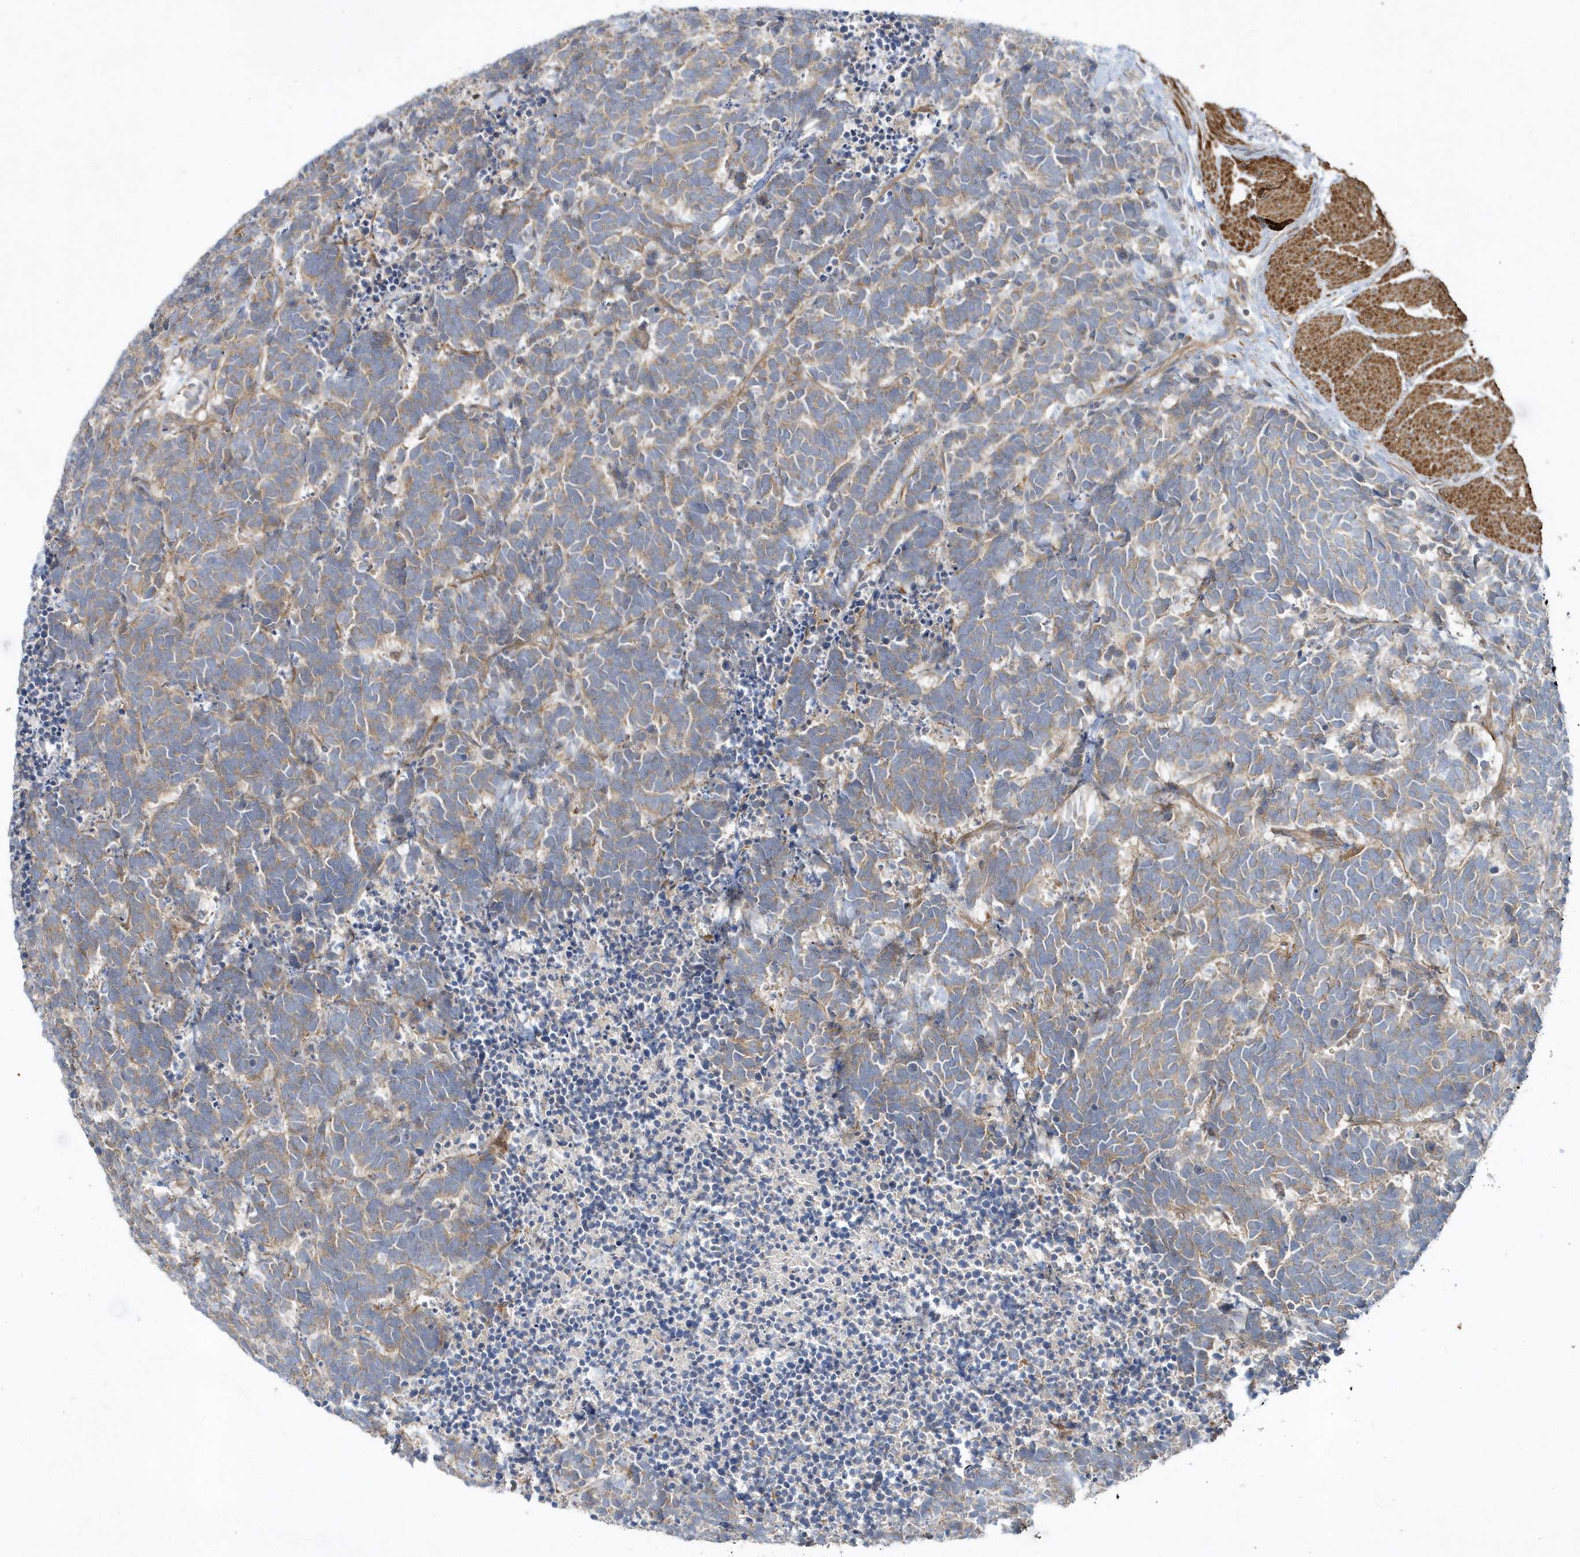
{"staining": {"intensity": "moderate", "quantity": "25%-75%", "location": "cytoplasmic/membranous"}, "tissue": "carcinoid", "cell_type": "Tumor cells", "image_type": "cancer", "snomed": [{"axis": "morphology", "description": "Carcinoma, NOS"}, {"axis": "morphology", "description": "Carcinoid, malignant, NOS"}, {"axis": "topography", "description": "Urinary bladder"}], "caption": "Immunohistochemical staining of human carcinoid reveals moderate cytoplasmic/membranous protein staining in about 25%-75% of tumor cells.", "gene": "LEXM", "patient": {"sex": "male", "age": 57}}